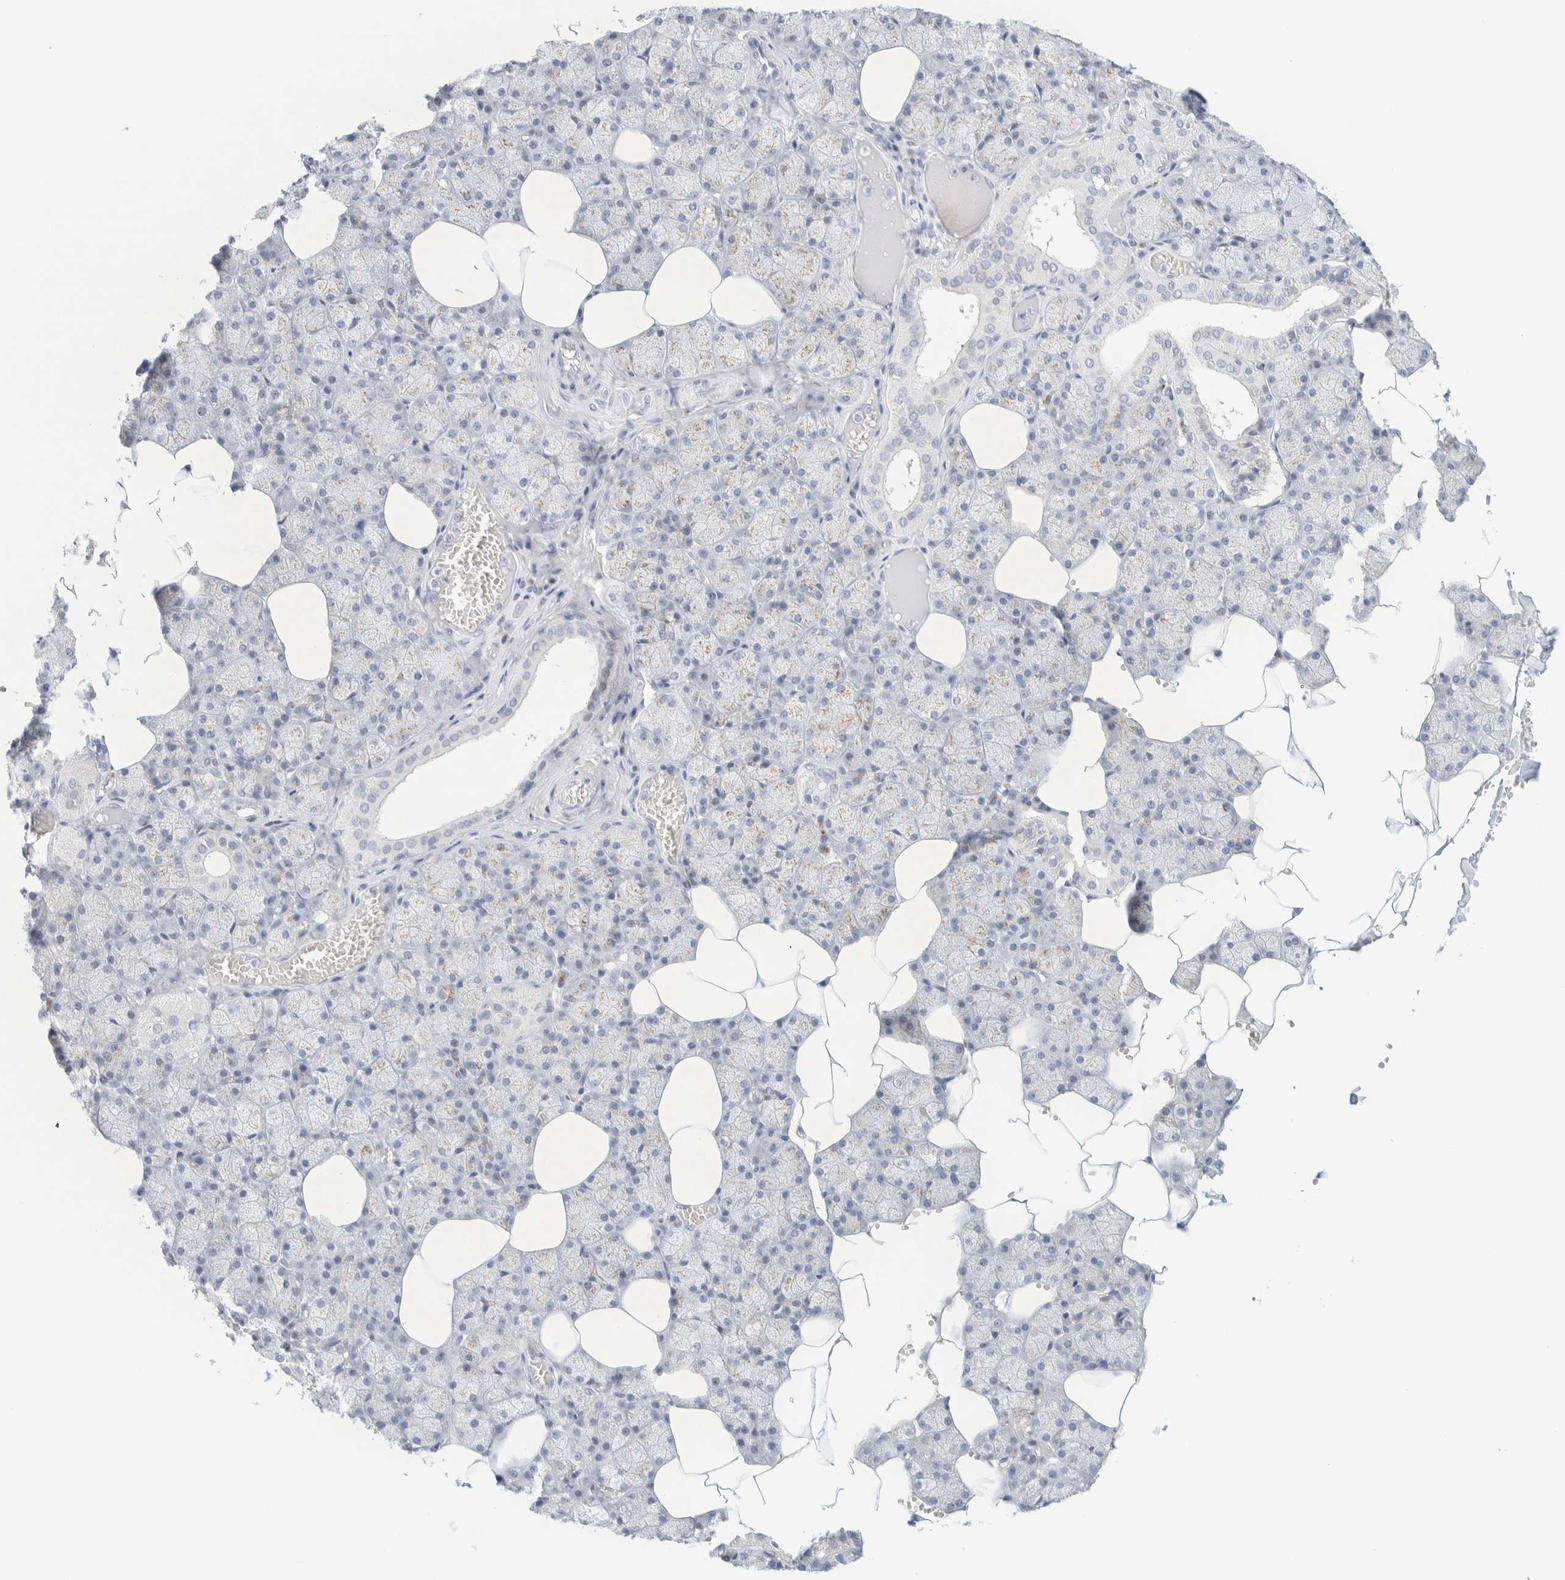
{"staining": {"intensity": "weak", "quantity": "<25%", "location": "cytoplasmic/membranous"}, "tissue": "salivary gland", "cell_type": "Glandular cells", "image_type": "normal", "snomed": [{"axis": "morphology", "description": "Normal tissue, NOS"}, {"axis": "topography", "description": "Salivary gland"}], "caption": "This is a micrograph of IHC staining of normal salivary gland, which shows no staining in glandular cells. Brightfield microscopy of immunohistochemistry (IHC) stained with DAB (3,3'-diaminobenzidine) (brown) and hematoxylin (blue), captured at high magnification.", "gene": "SPNS3", "patient": {"sex": "male", "age": 62}}